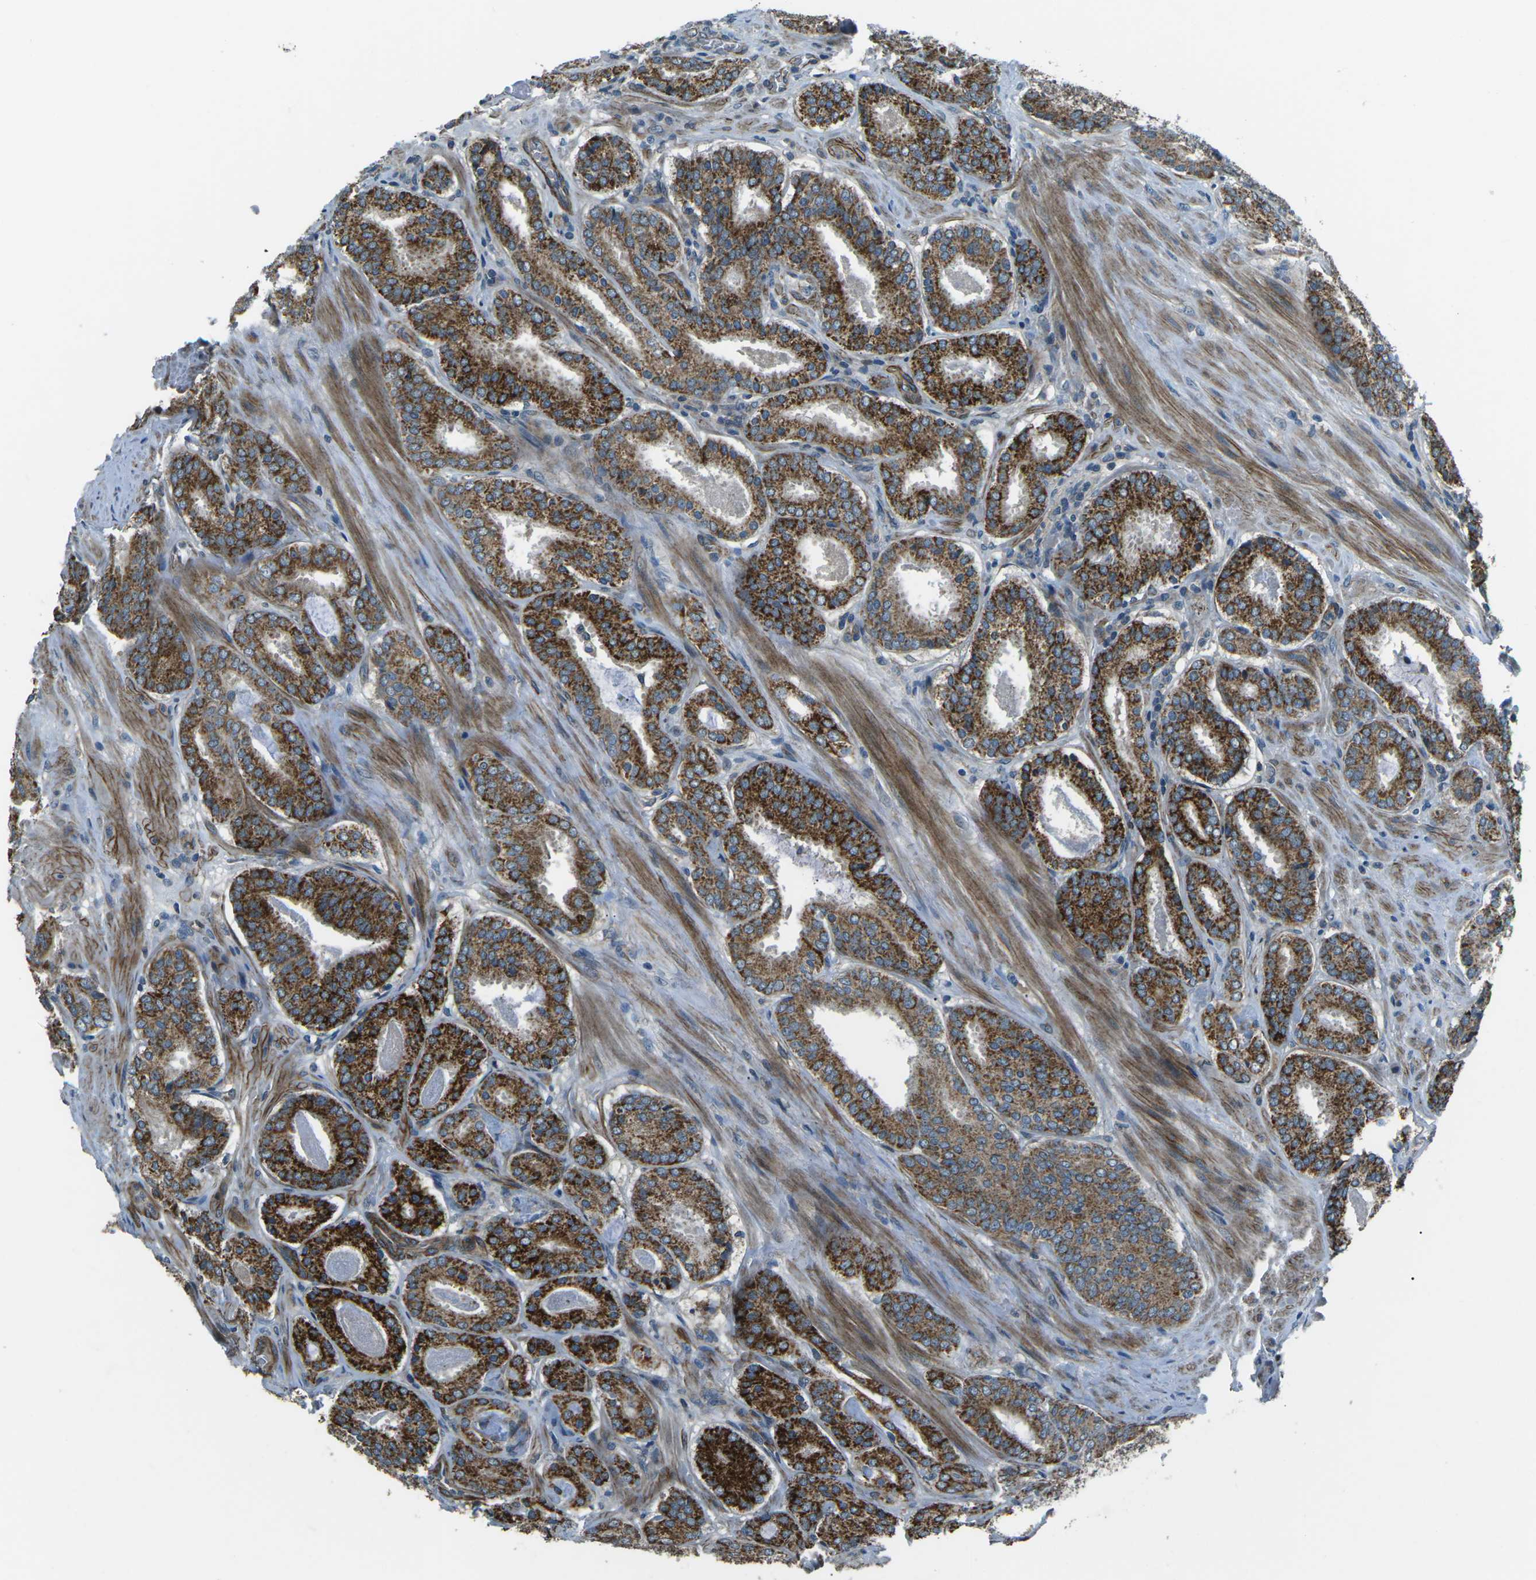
{"staining": {"intensity": "strong", "quantity": ">75%", "location": "cytoplasmic/membranous"}, "tissue": "prostate cancer", "cell_type": "Tumor cells", "image_type": "cancer", "snomed": [{"axis": "morphology", "description": "Adenocarcinoma, Low grade"}, {"axis": "topography", "description": "Prostate"}], "caption": "A brown stain labels strong cytoplasmic/membranous positivity of a protein in human prostate adenocarcinoma (low-grade) tumor cells.", "gene": "AFAP1", "patient": {"sex": "male", "age": 69}}